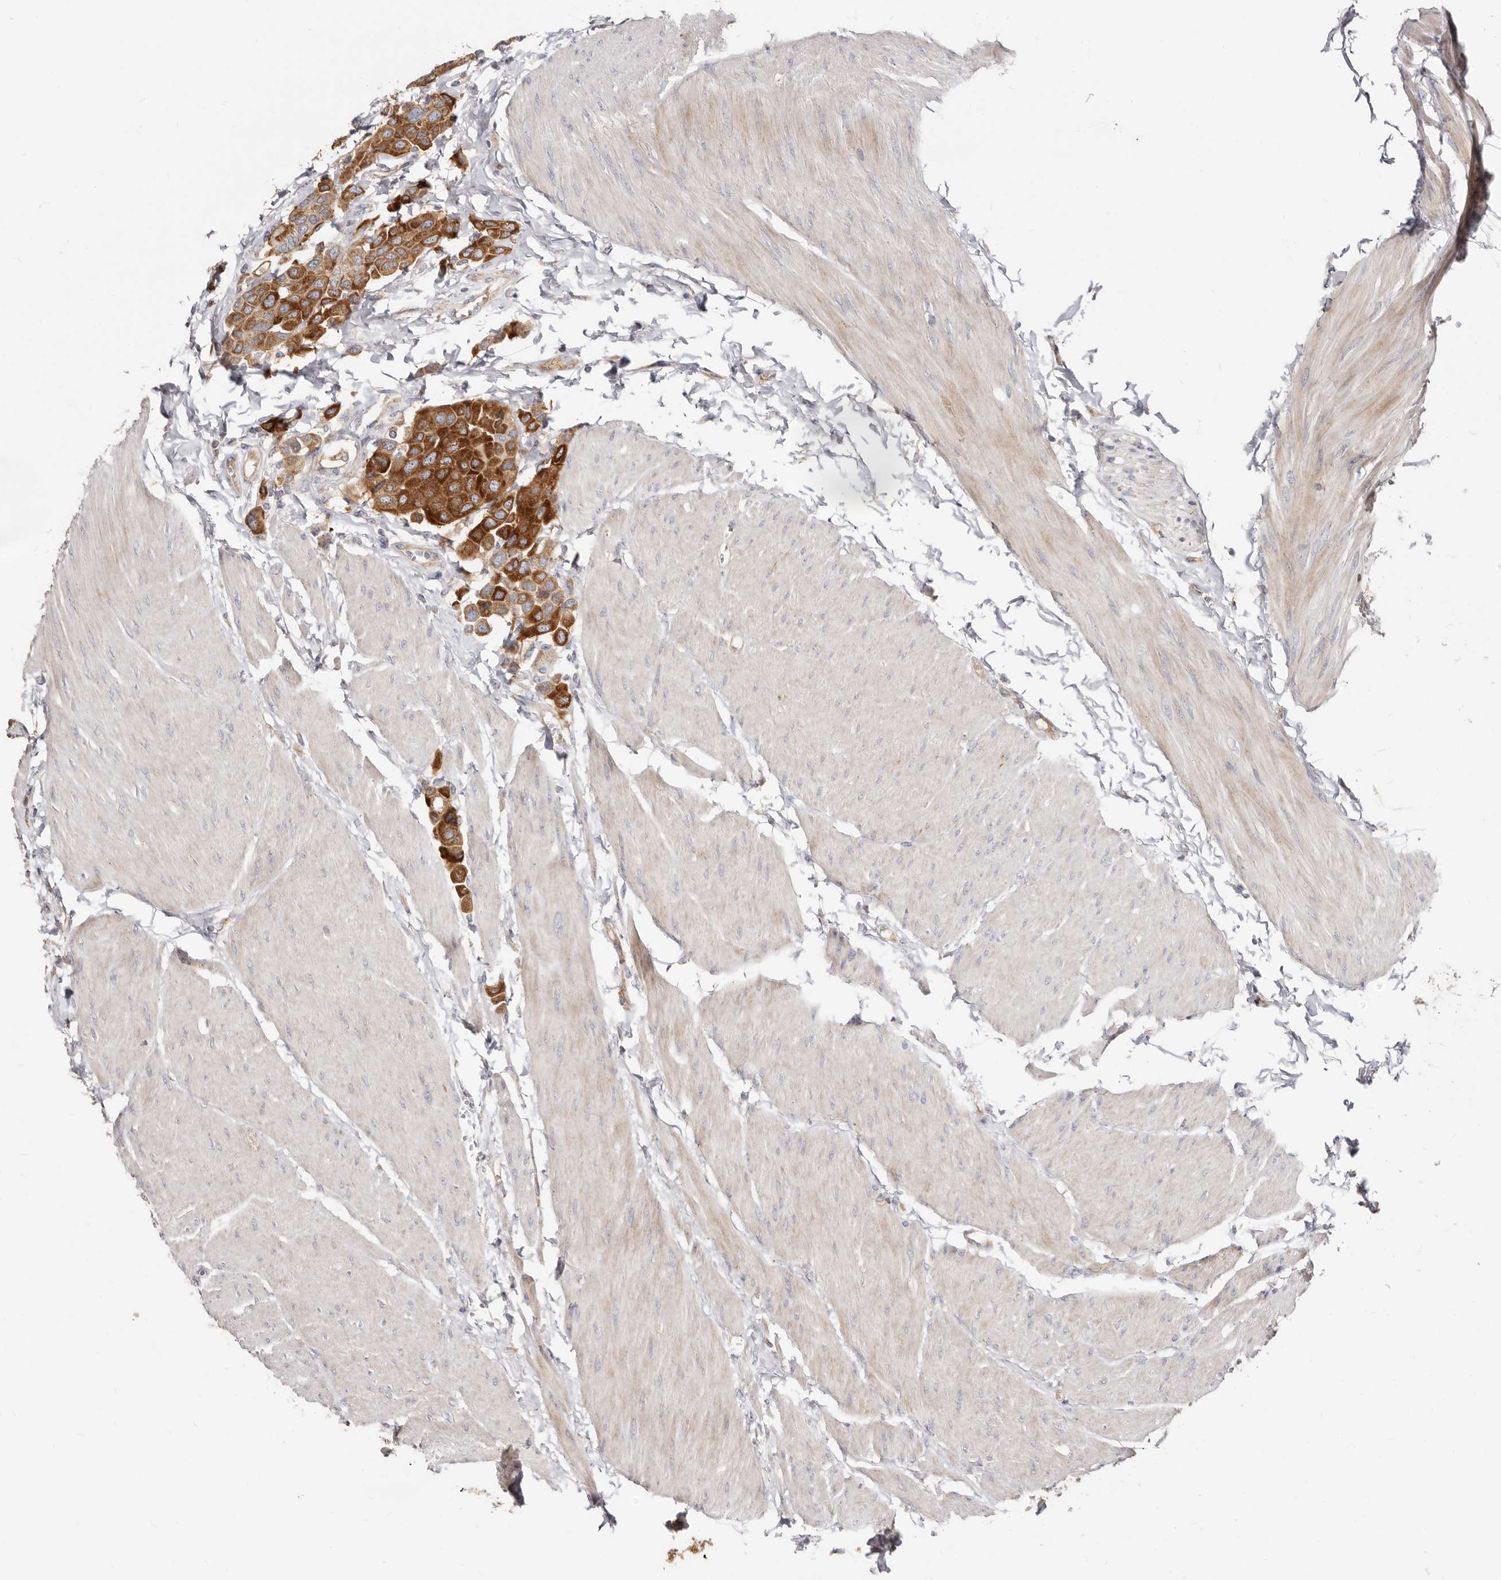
{"staining": {"intensity": "strong", "quantity": ">75%", "location": "cytoplasmic/membranous"}, "tissue": "urothelial cancer", "cell_type": "Tumor cells", "image_type": "cancer", "snomed": [{"axis": "morphology", "description": "Urothelial carcinoma, High grade"}, {"axis": "topography", "description": "Urinary bladder"}], "caption": "High-grade urothelial carcinoma tissue shows strong cytoplasmic/membranous expression in about >75% of tumor cells", "gene": "BAIAP2L1", "patient": {"sex": "male", "age": 50}}